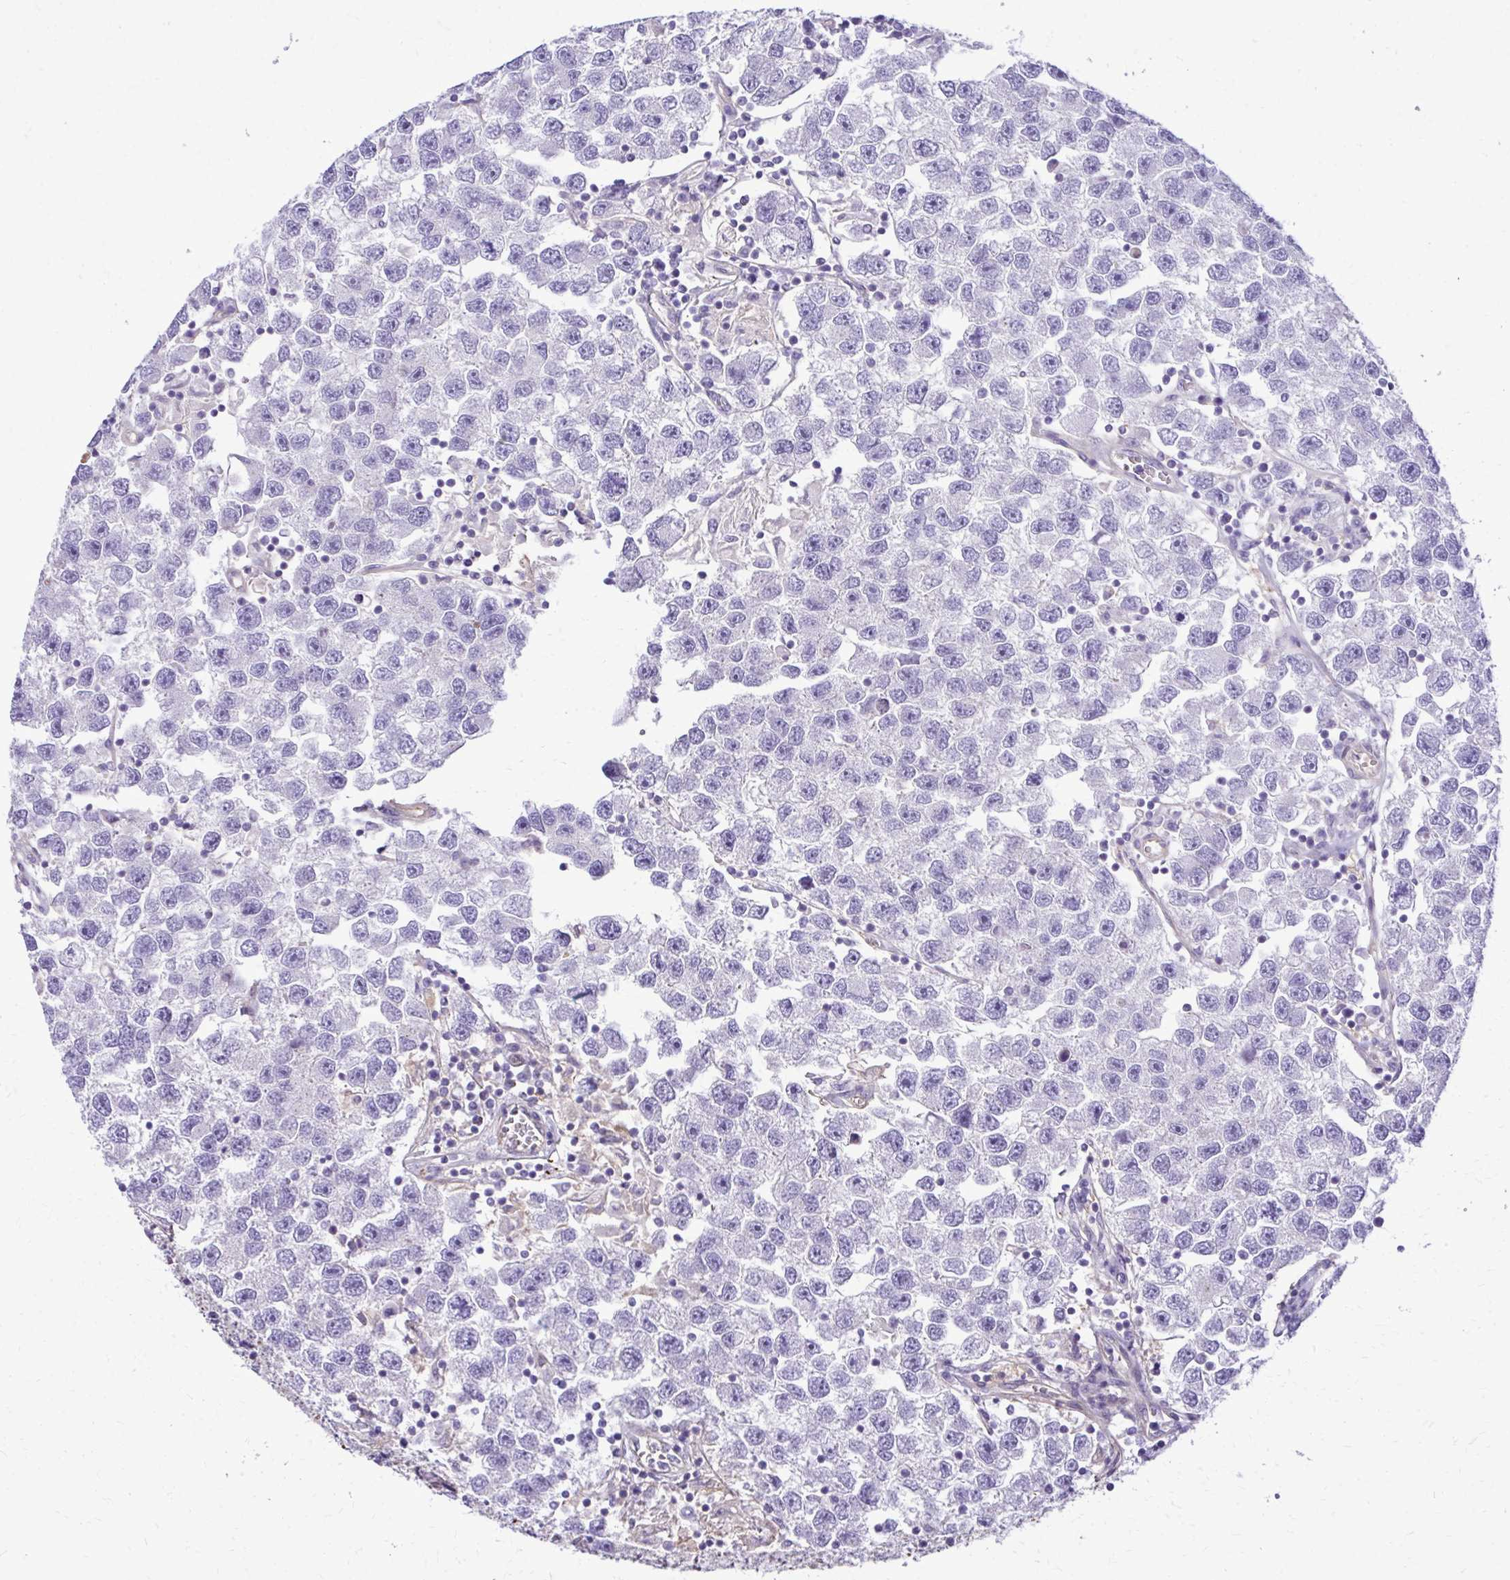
{"staining": {"intensity": "negative", "quantity": "none", "location": "none"}, "tissue": "testis cancer", "cell_type": "Tumor cells", "image_type": "cancer", "snomed": [{"axis": "morphology", "description": "Seminoma, NOS"}, {"axis": "topography", "description": "Testis"}], "caption": "There is no significant positivity in tumor cells of seminoma (testis).", "gene": "RUNDC3B", "patient": {"sex": "male", "age": 26}}